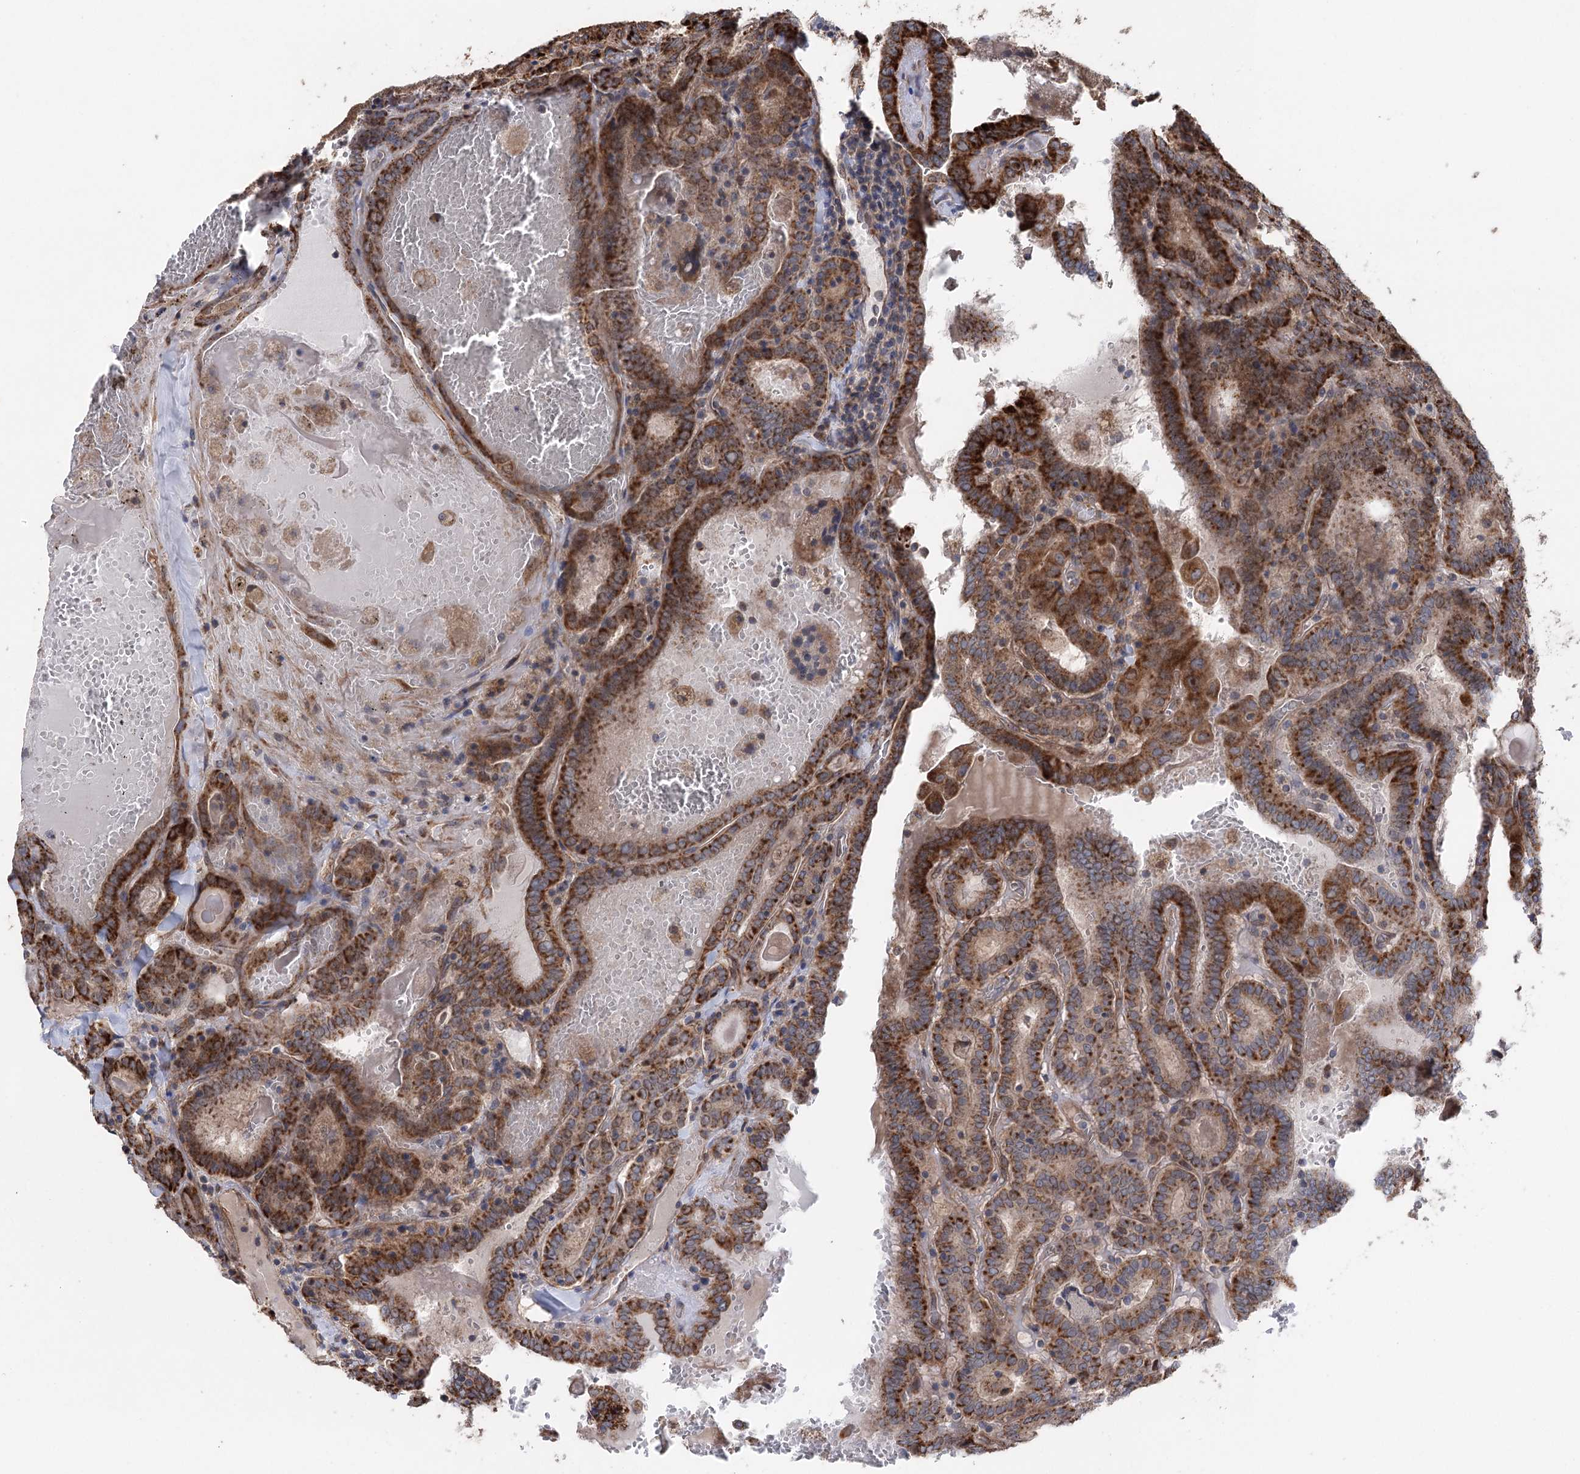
{"staining": {"intensity": "strong", "quantity": ">75%", "location": "cytoplasmic/membranous"}, "tissue": "thyroid cancer", "cell_type": "Tumor cells", "image_type": "cancer", "snomed": [{"axis": "morphology", "description": "Papillary adenocarcinoma, NOS"}, {"axis": "topography", "description": "Thyroid gland"}], "caption": "Immunohistochemistry (IHC) of human thyroid cancer (papillary adenocarcinoma) shows high levels of strong cytoplasmic/membranous staining in about >75% of tumor cells.", "gene": "RWDD4", "patient": {"sex": "female", "age": 72}}